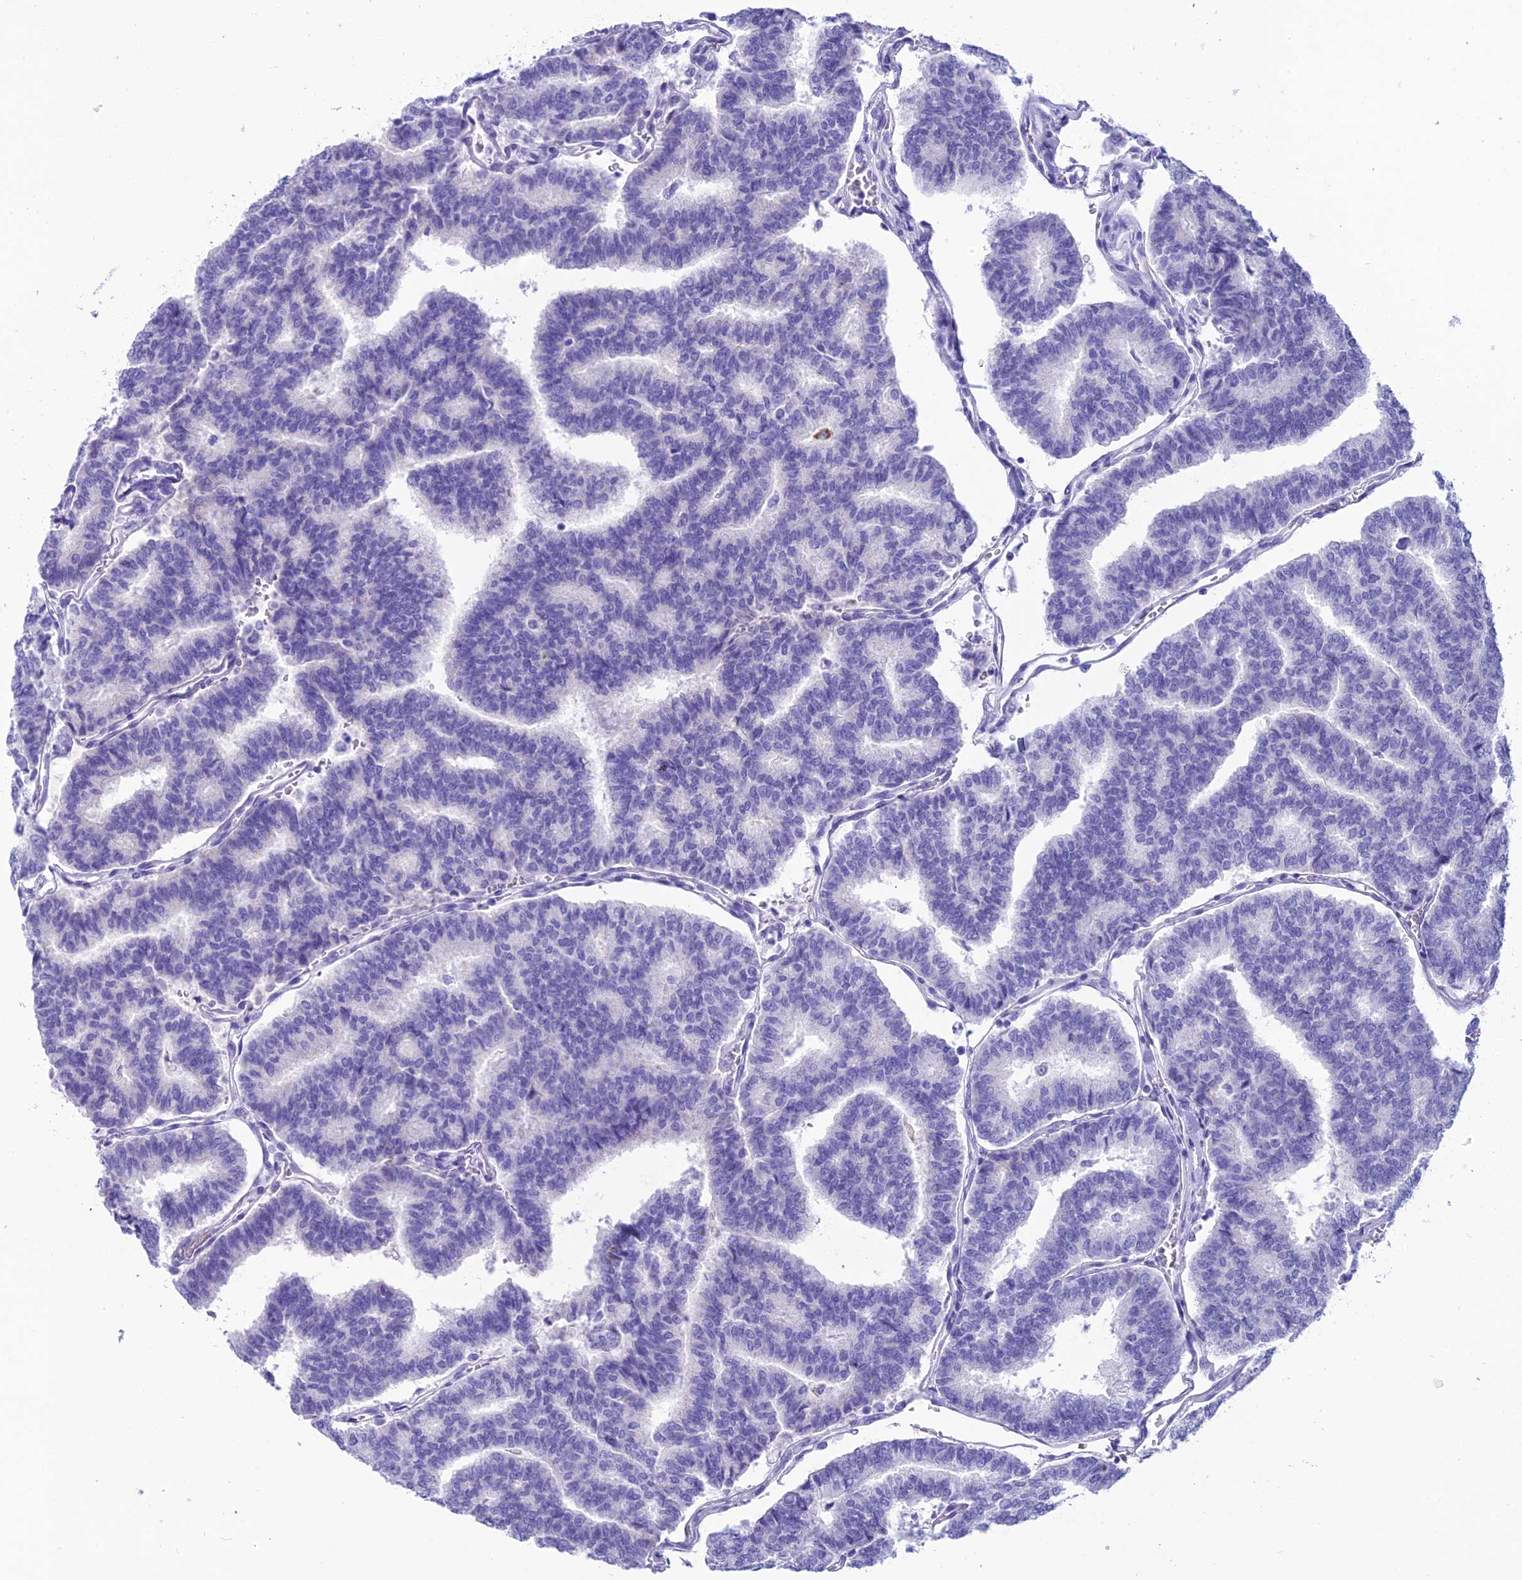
{"staining": {"intensity": "negative", "quantity": "none", "location": "none"}, "tissue": "thyroid cancer", "cell_type": "Tumor cells", "image_type": "cancer", "snomed": [{"axis": "morphology", "description": "Papillary adenocarcinoma, NOS"}, {"axis": "topography", "description": "Thyroid gland"}], "caption": "Papillary adenocarcinoma (thyroid) was stained to show a protein in brown. There is no significant positivity in tumor cells. (Brightfield microscopy of DAB (3,3'-diaminobenzidine) IHC at high magnification).", "gene": "TRAM1L1", "patient": {"sex": "female", "age": 35}}